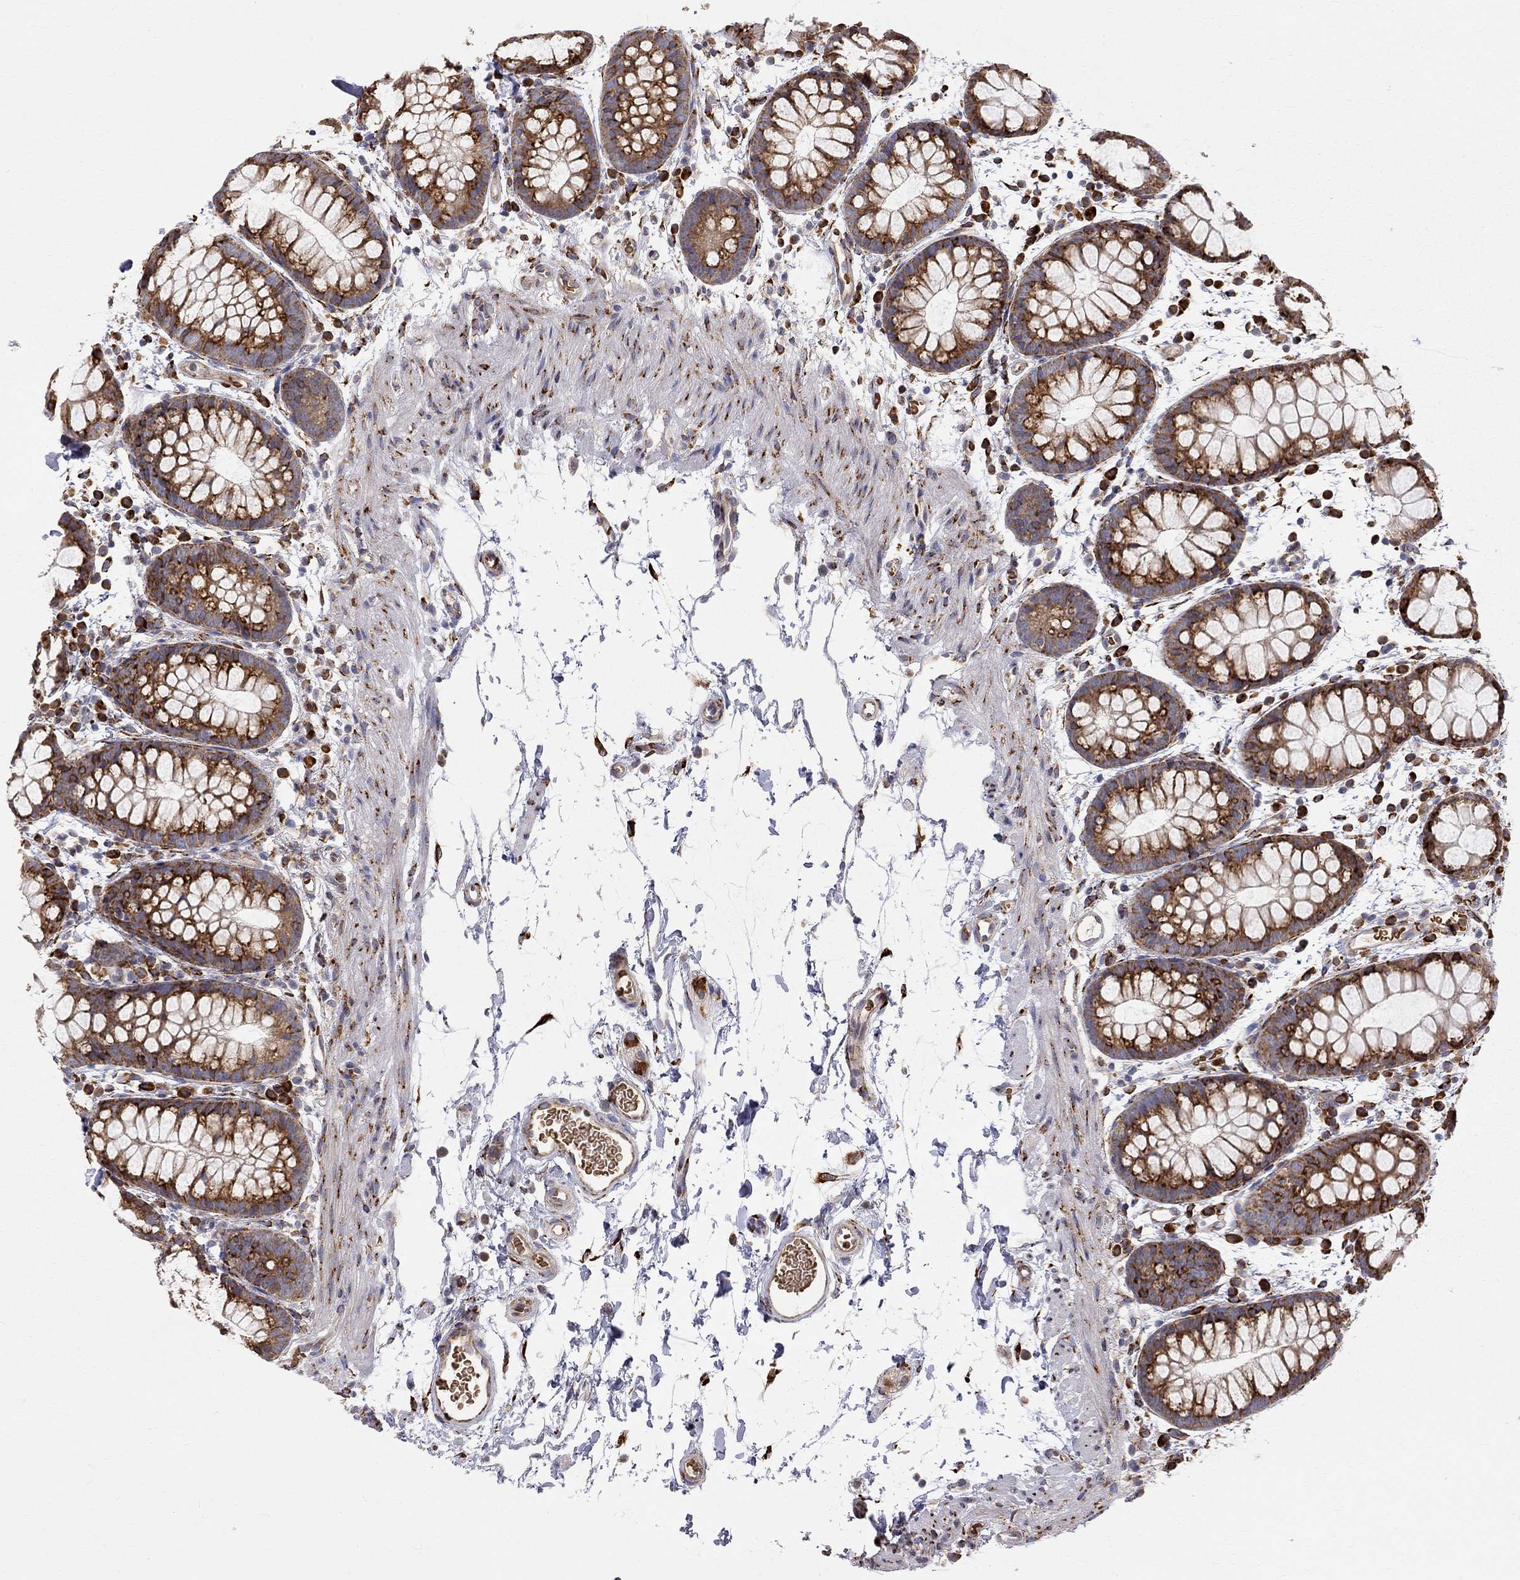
{"staining": {"intensity": "strong", "quantity": ">75%", "location": "cytoplasmic/membranous"}, "tissue": "rectum", "cell_type": "Glandular cells", "image_type": "normal", "snomed": [{"axis": "morphology", "description": "Normal tissue, NOS"}, {"axis": "topography", "description": "Rectum"}], "caption": "Immunohistochemistry (IHC) of benign rectum demonstrates high levels of strong cytoplasmic/membranous staining in about >75% of glandular cells.", "gene": "CASTOR1", "patient": {"sex": "male", "age": 57}}